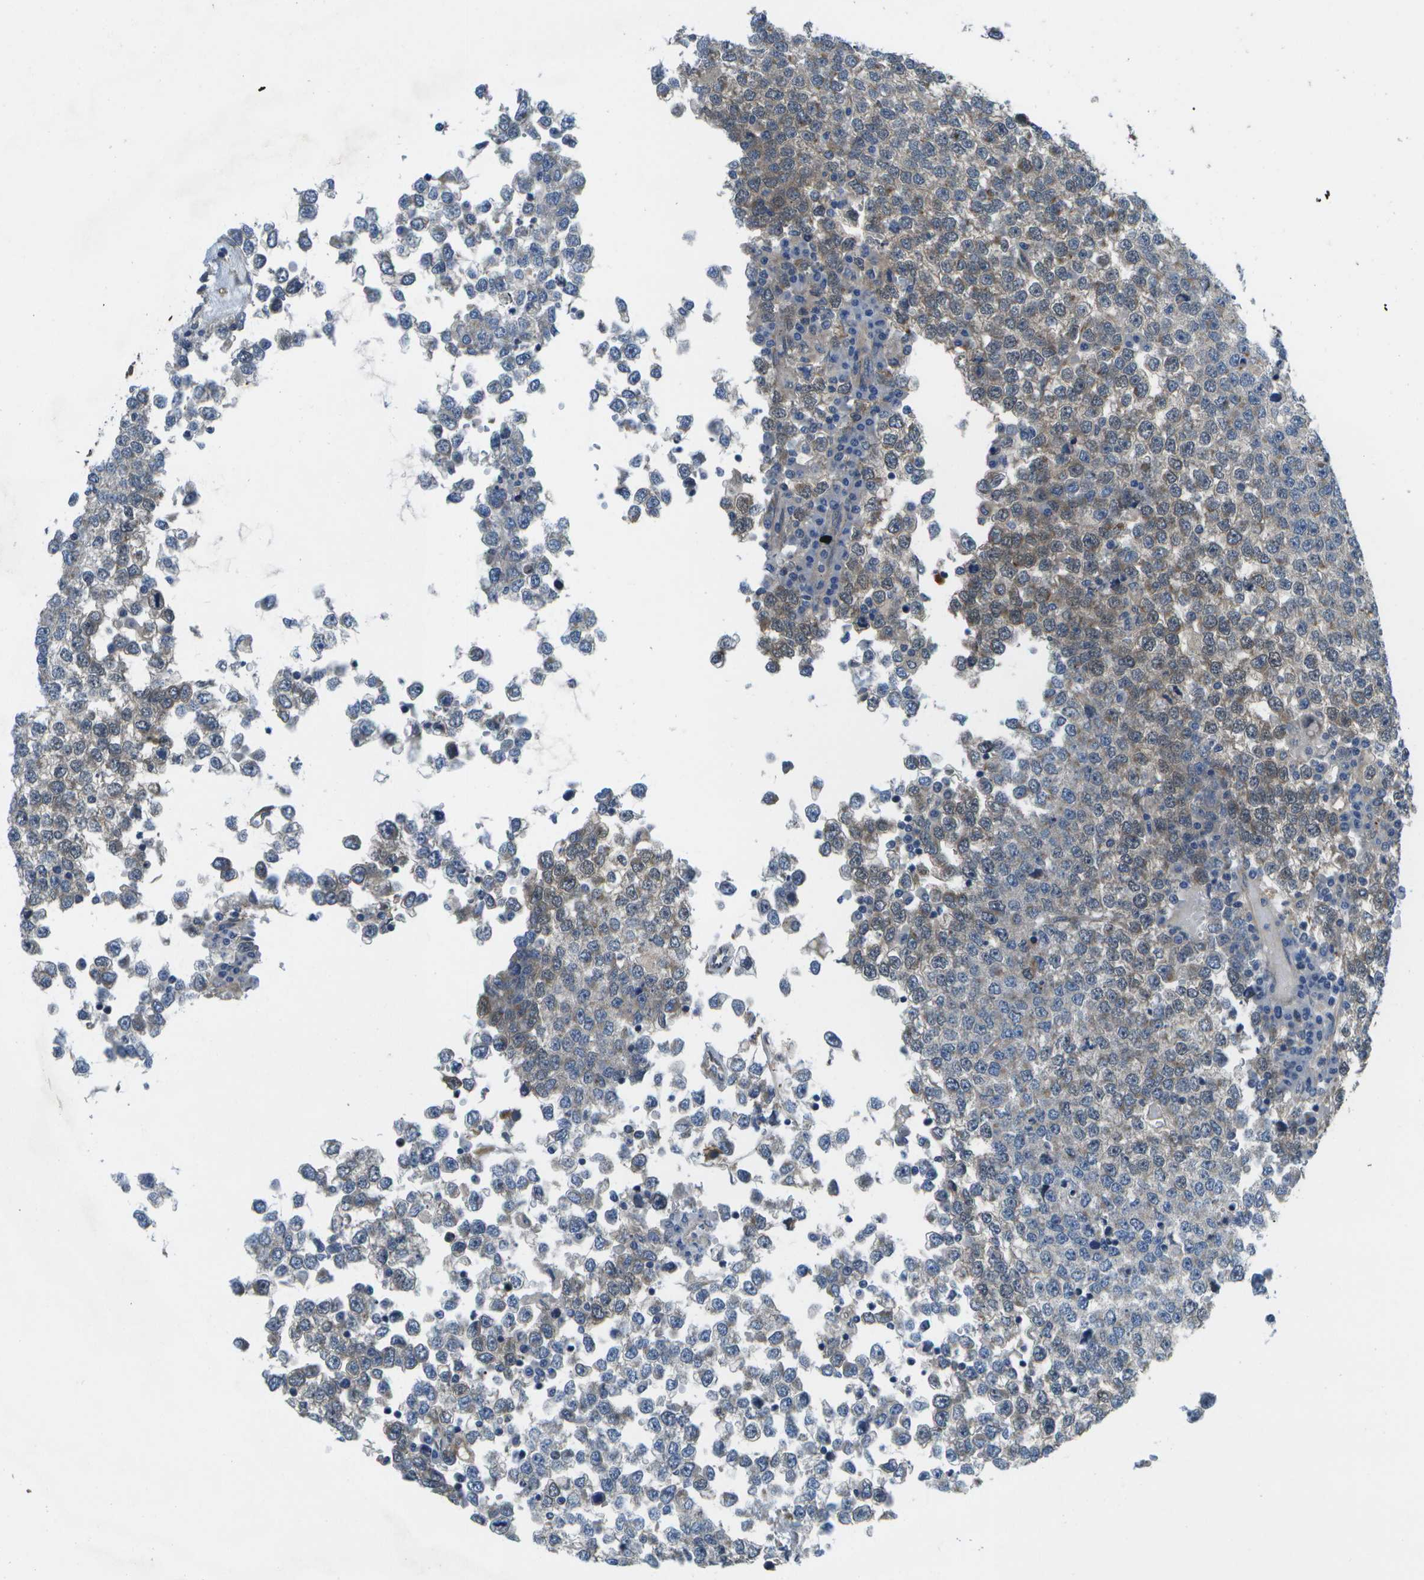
{"staining": {"intensity": "moderate", "quantity": ">75%", "location": "cytoplasmic/membranous"}, "tissue": "testis cancer", "cell_type": "Tumor cells", "image_type": "cancer", "snomed": [{"axis": "morphology", "description": "Seminoma, NOS"}, {"axis": "topography", "description": "Testis"}], "caption": "Testis cancer (seminoma) stained with DAB (3,3'-diaminobenzidine) immunohistochemistry (IHC) displays medium levels of moderate cytoplasmic/membranous staining in about >75% of tumor cells.", "gene": "P3H1", "patient": {"sex": "male", "age": 65}}